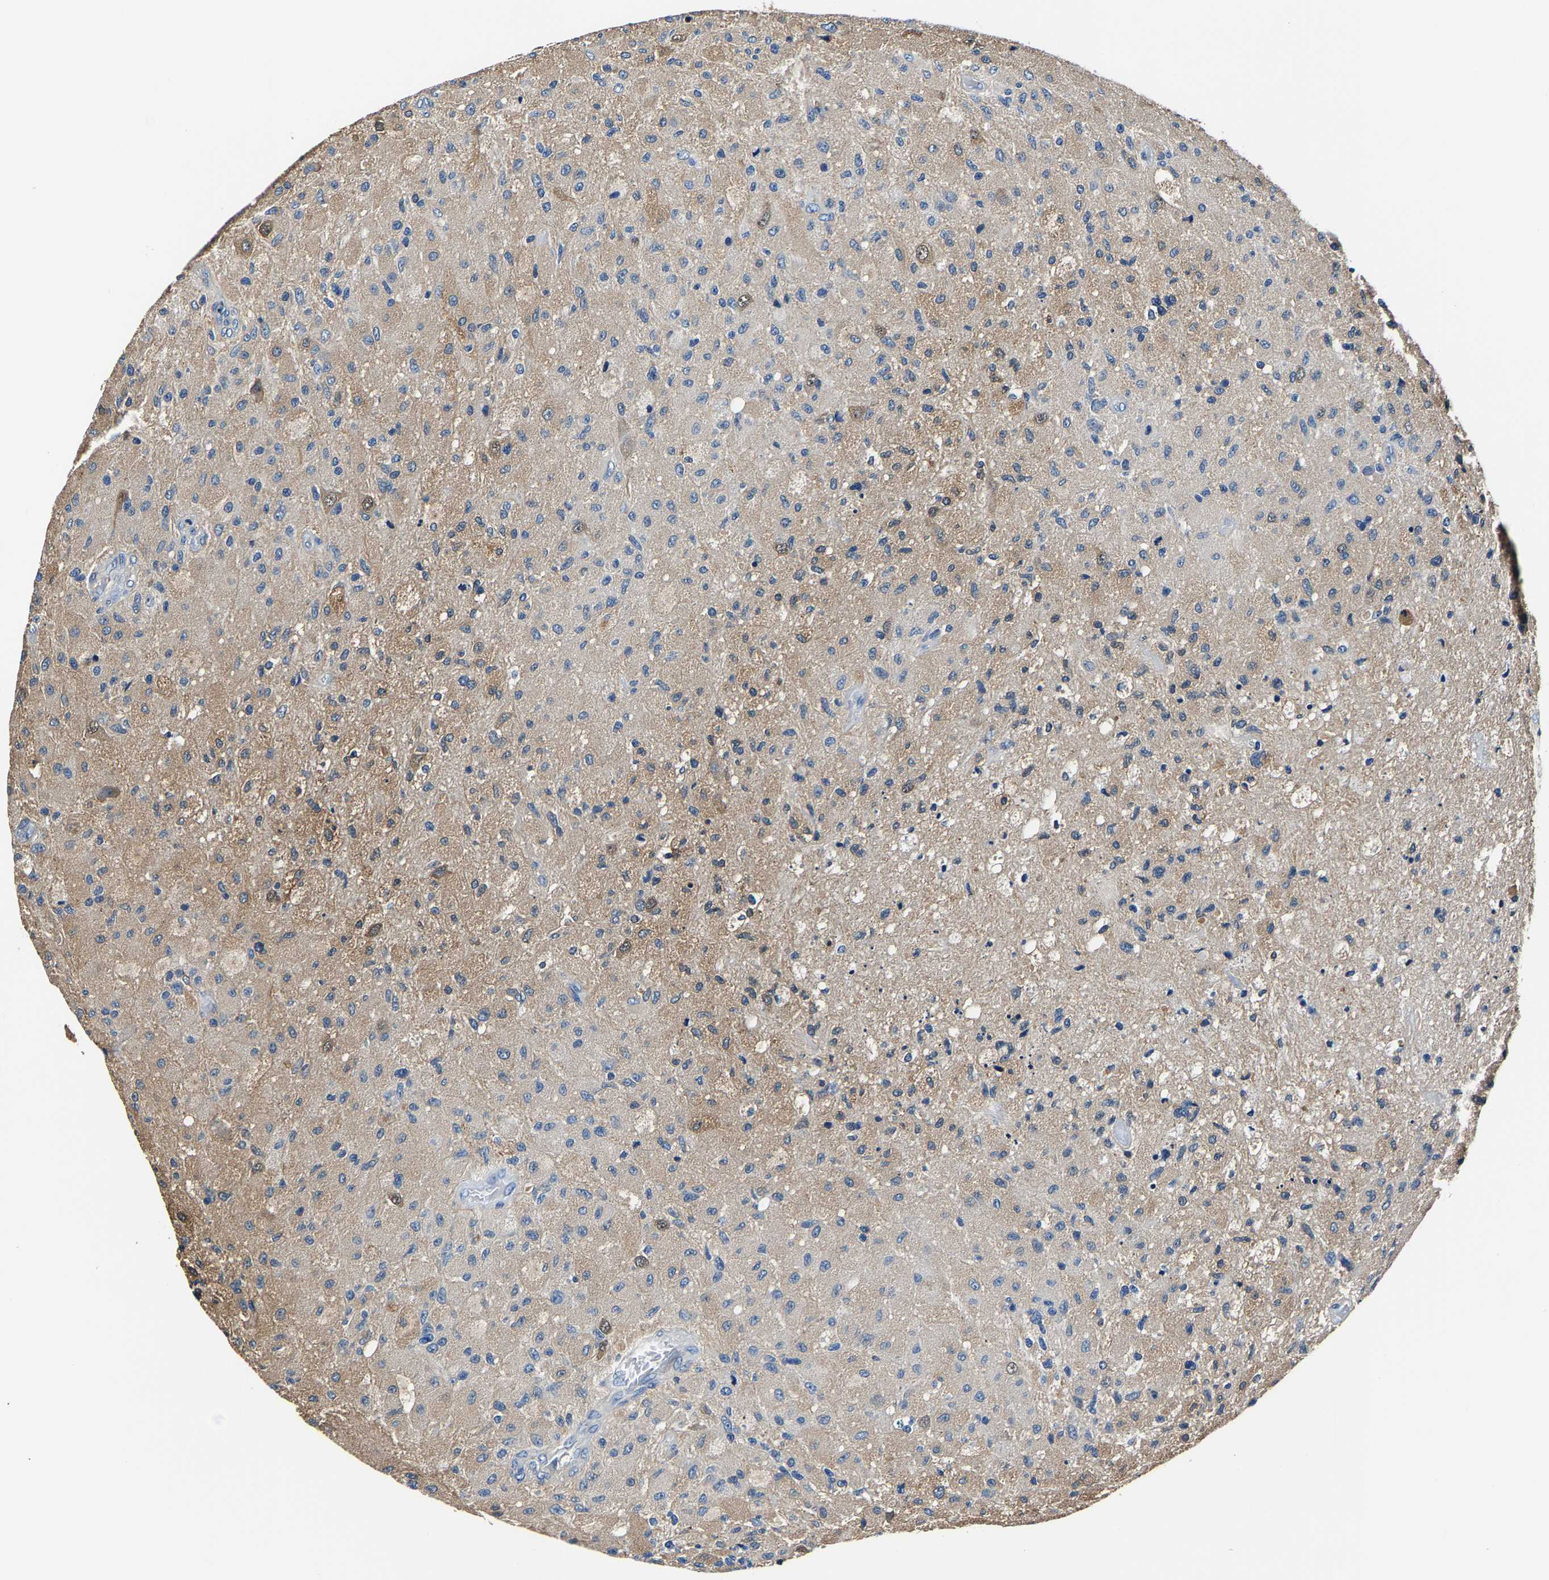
{"staining": {"intensity": "weak", "quantity": "25%-75%", "location": "cytoplasmic/membranous"}, "tissue": "glioma", "cell_type": "Tumor cells", "image_type": "cancer", "snomed": [{"axis": "morphology", "description": "Normal tissue, NOS"}, {"axis": "morphology", "description": "Glioma, malignant, High grade"}, {"axis": "topography", "description": "Cerebral cortex"}], "caption": "Immunohistochemical staining of human malignant high-grade glioma displays low levels of weak cytoplasmic/membranous protein positivity in approximately 25%-75% of tumor cells.", "gene": "ALDOB", "patient": {"sex": "male", "age": 77}}